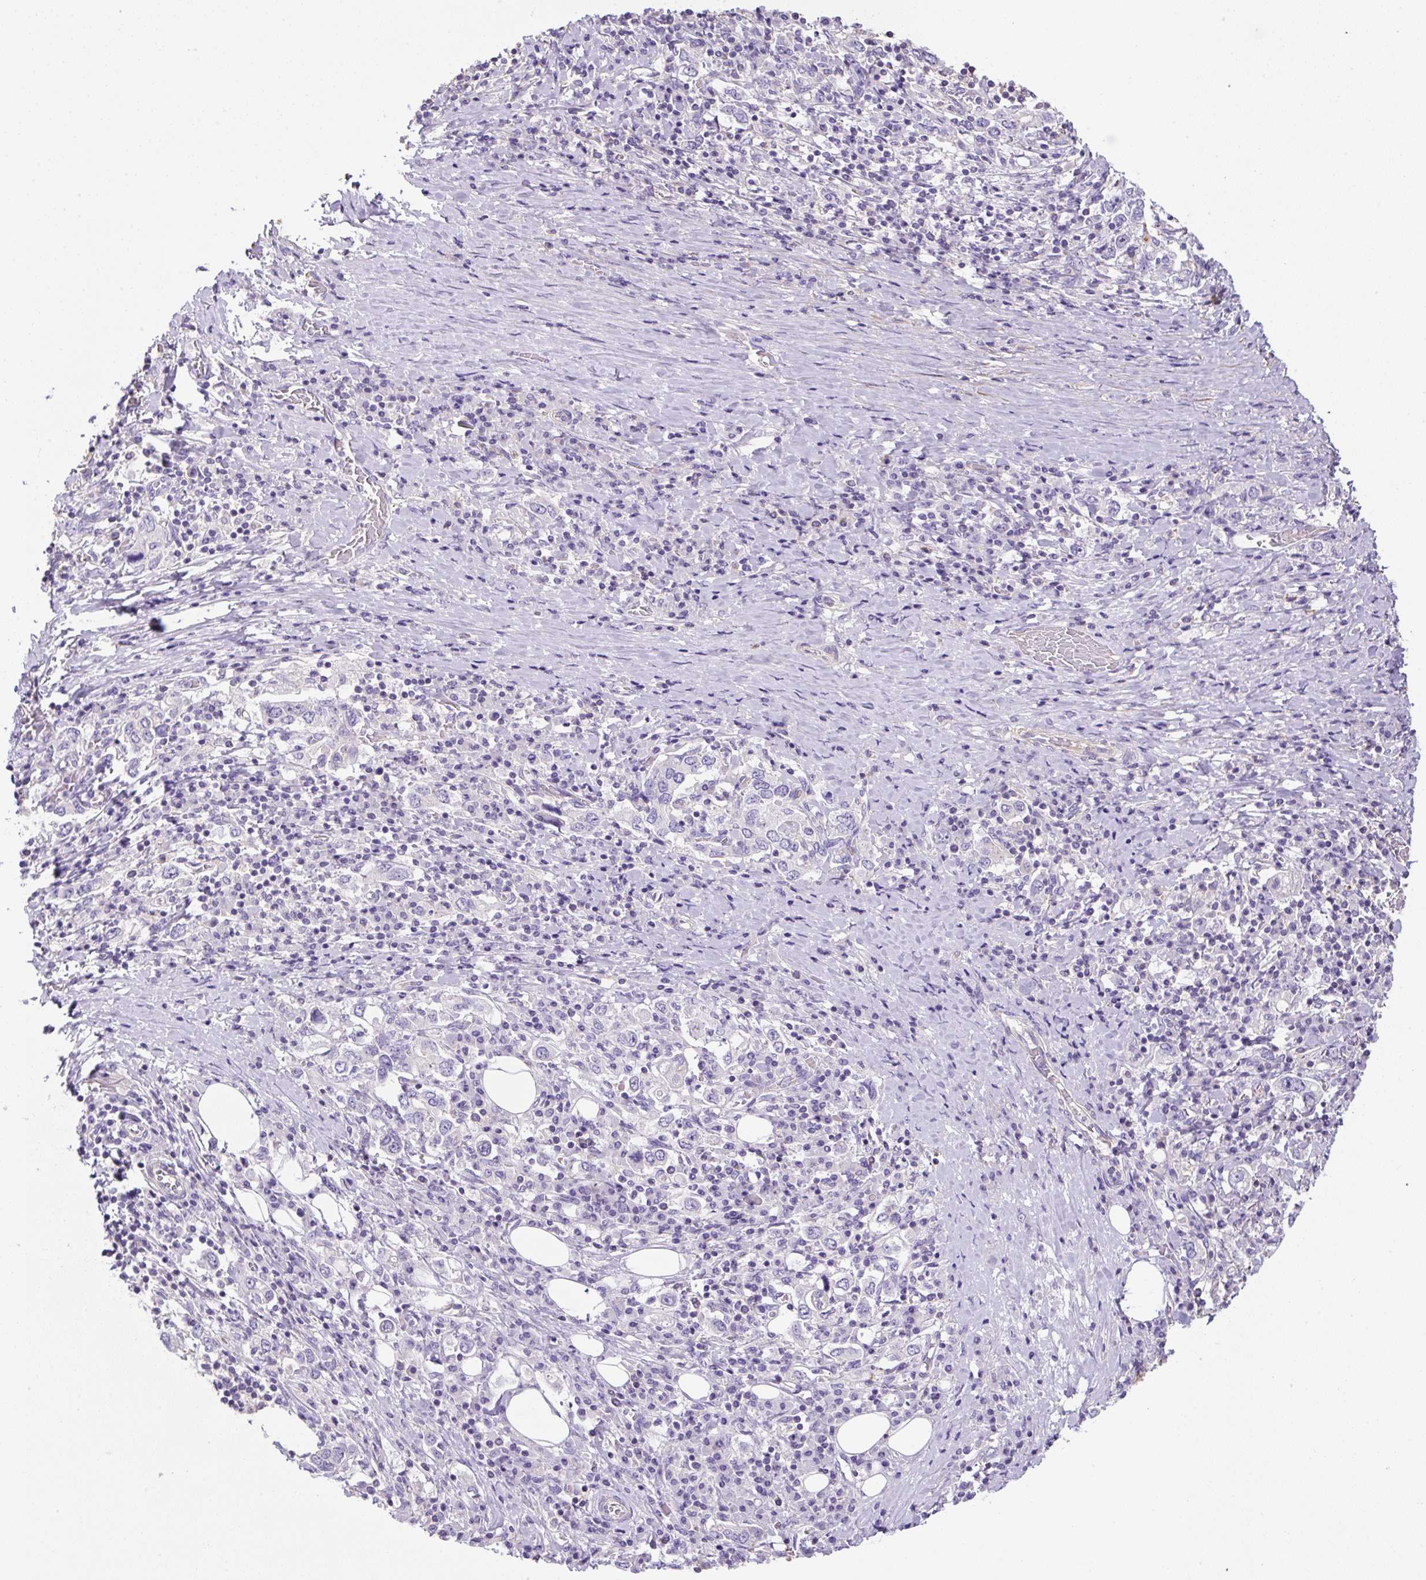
{"staining": {"intensity": "negative", "quantity": "none", "location": "none"}, "tissue": "stomach cancer", "cell_type": "Tumor cells", "image_type": "cancer", "snomed": [{"axis": "morphology", "description": "Adenocarcinoma, NOS"}, {"axis": "topography", "description": "Stomach, upper"}, {"axis": "topography", "description": "Stomach"}], "caption": "Tumor cells are negative for protein expression in human adenocarcinoma (stomach).", "gene": "NPTN", "patient": {"sex": "male", "age": 62}}